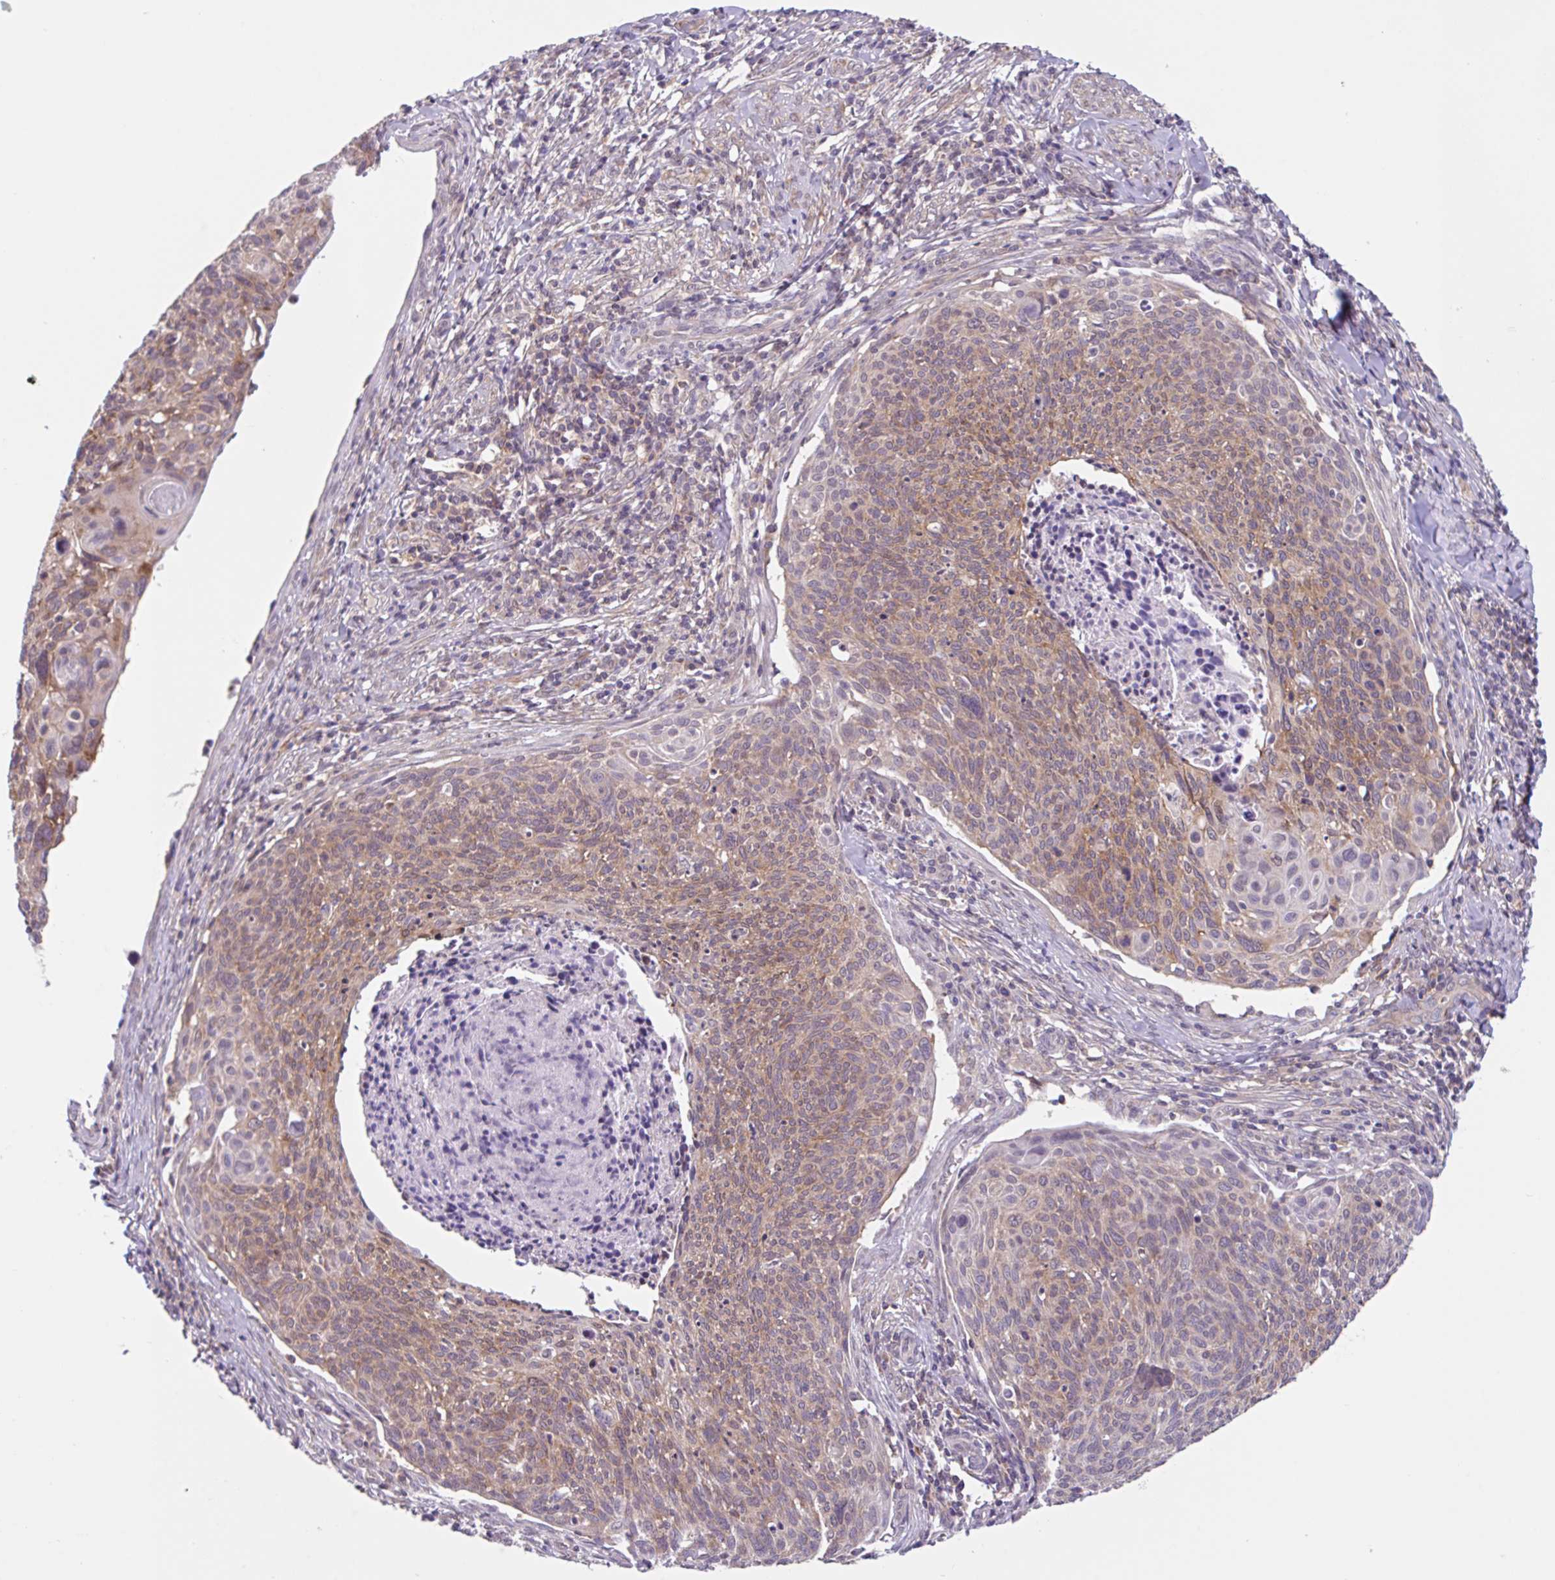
{"staining": {"intensity": "moderate", "quantity": "25%-75%", "location": "cytoplasmic/membranous,nuclear"}, "tissue": "cervical cancer", "cell_type": "Tumor cells", "image_type": "cancer", "snomed": [{"axis": "morphology", "description": "Squamous cell carcinoma, NOS"}, {"axis": "topography", "description": "Cervix"}], "caption": "Immunohistochemical staining of human cervical cancer (squamous cell carcinoma) shows moderate cytoplasmic/membranous and nuclear protein expression in approximately 25%-75% of tumor cells.", "gene": "RALBP1", "patient": {"sex": "female", "age": 49}}